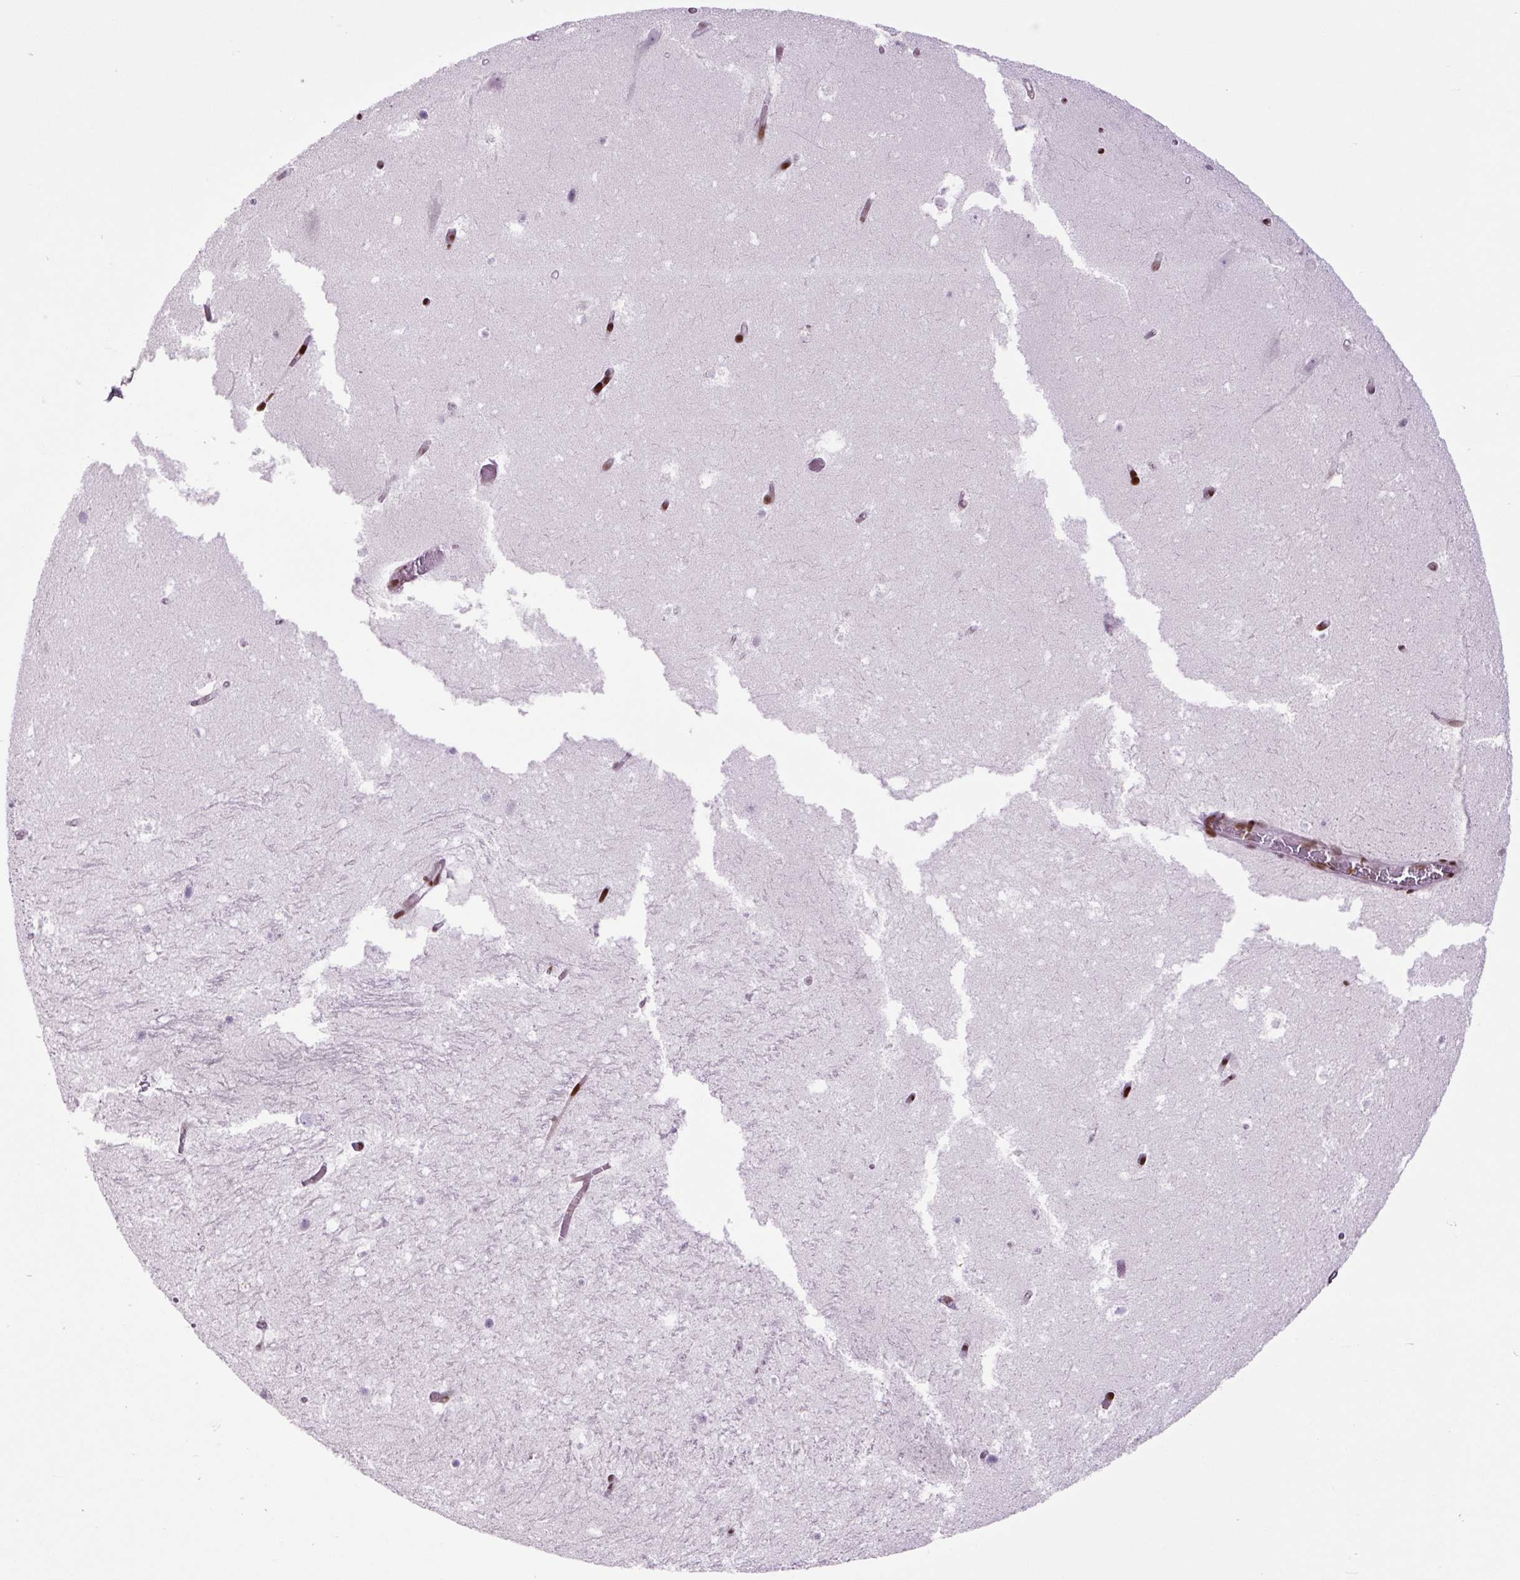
{"staining": {"intensity": "strong", "quantity": "<25%", "location": "nuclear"}, "tissue": "hippocampus", "cell_type": "Glial cells", "image_type": "normal", "snomed": [{"axis": "morphology", "description": "Normal tissue, NOS"}, {"axis": "topography", "description": "Hippocampus"}], "caption": "The immunohistochemical stain highlights strong nuclear positivity in glial cells of unremarkable hippocampus. (IHC, brightfield microscopy, high magnification).", "gene": "H1", "patient": {"sex": "female", "age": 42}}